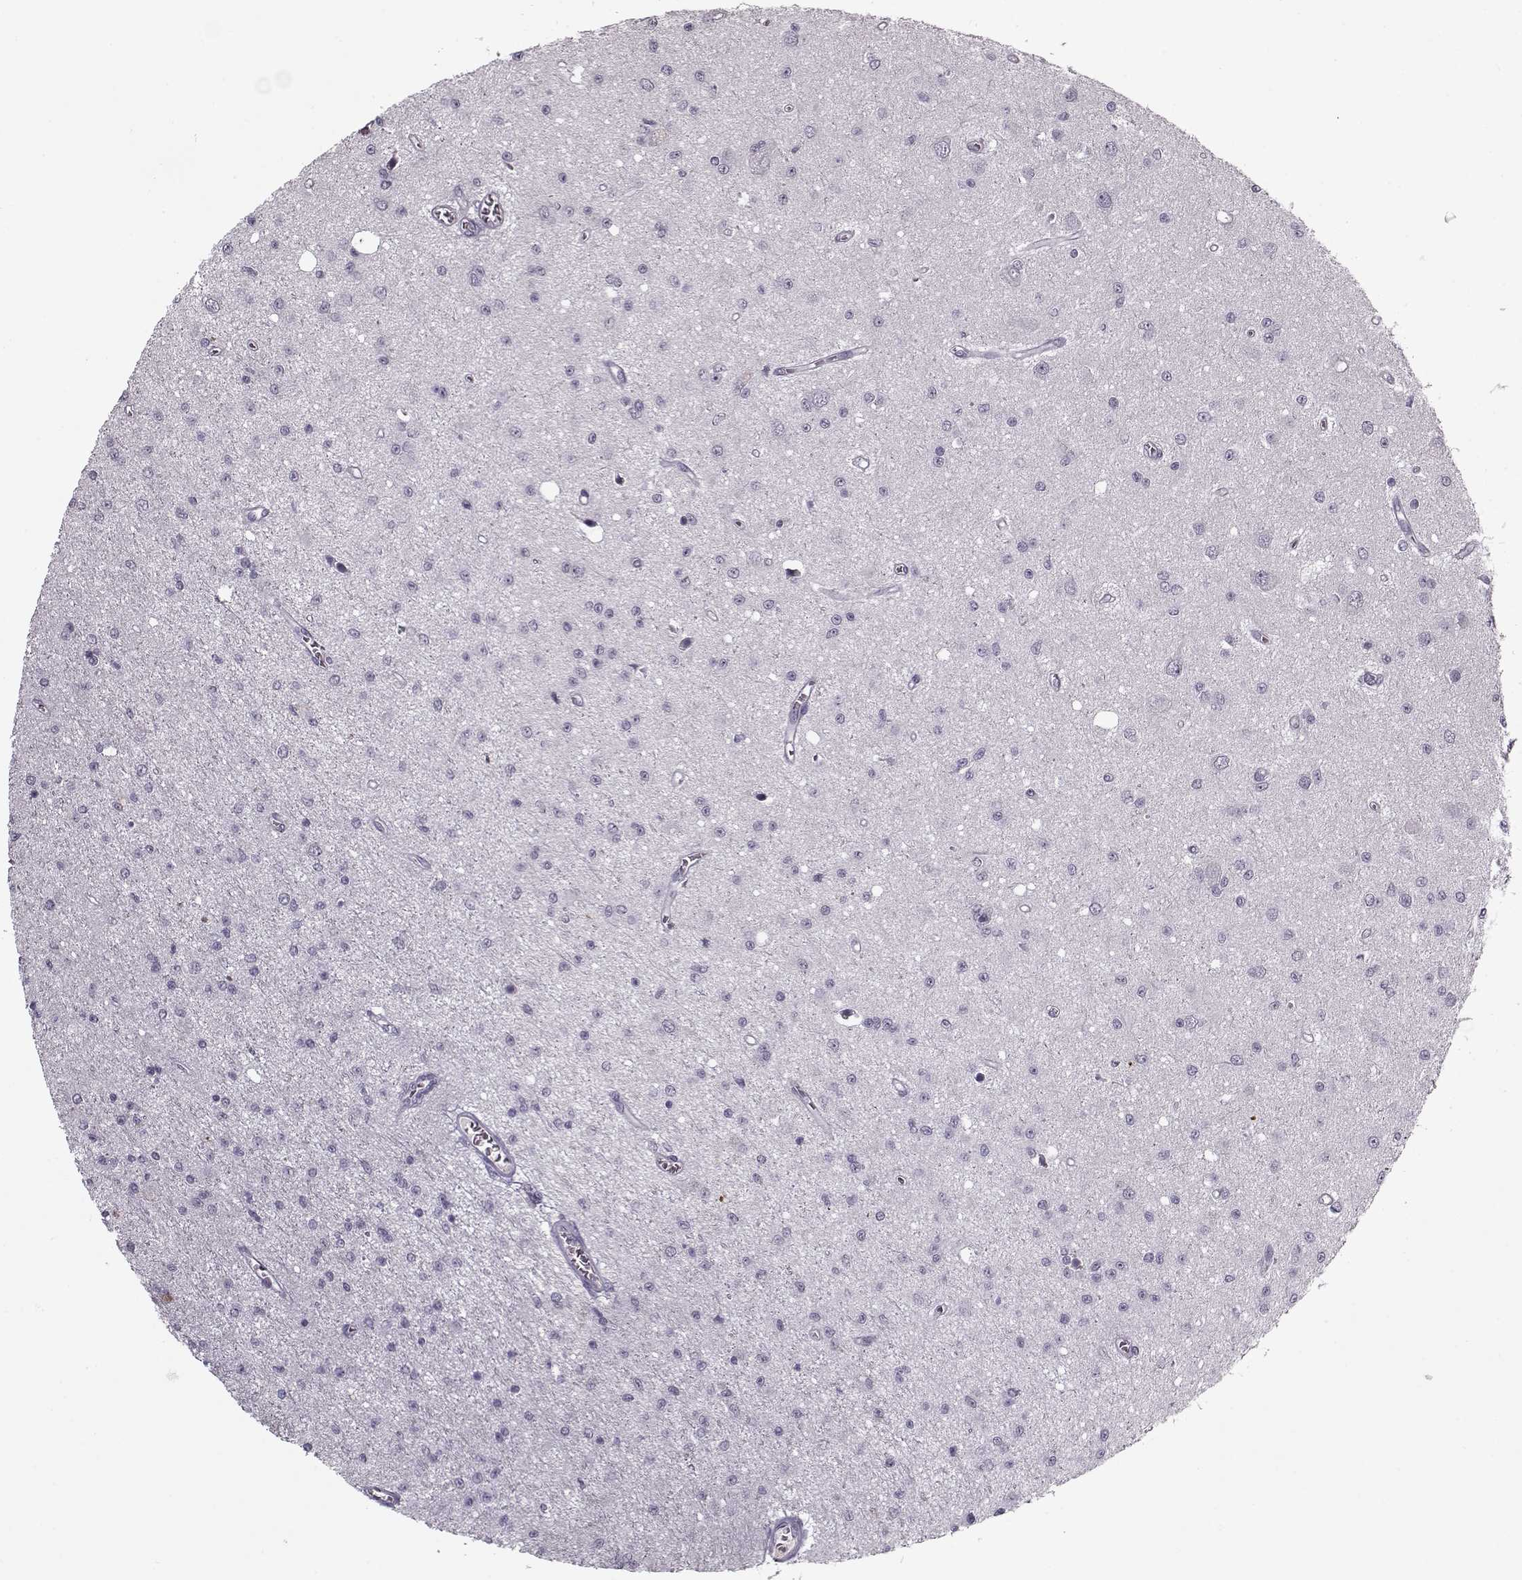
{"staining": {"intensity": "negative", "quantity": "none", "location": "none"}, "tissue": "glioma", "cell_type": "Tumor cells", "image_type": "cancer", "snomed": [{"axis": "morphology", "description": "Glioma, malignant, Low grade"}, {"axis": "topography", "description": "Brain"}], "caption": "This is an IHC micrograph of glioma. There is no positivity in tumor cells.", "gene": "KRT9", "patient": {"sex": "female", "age": 45}}